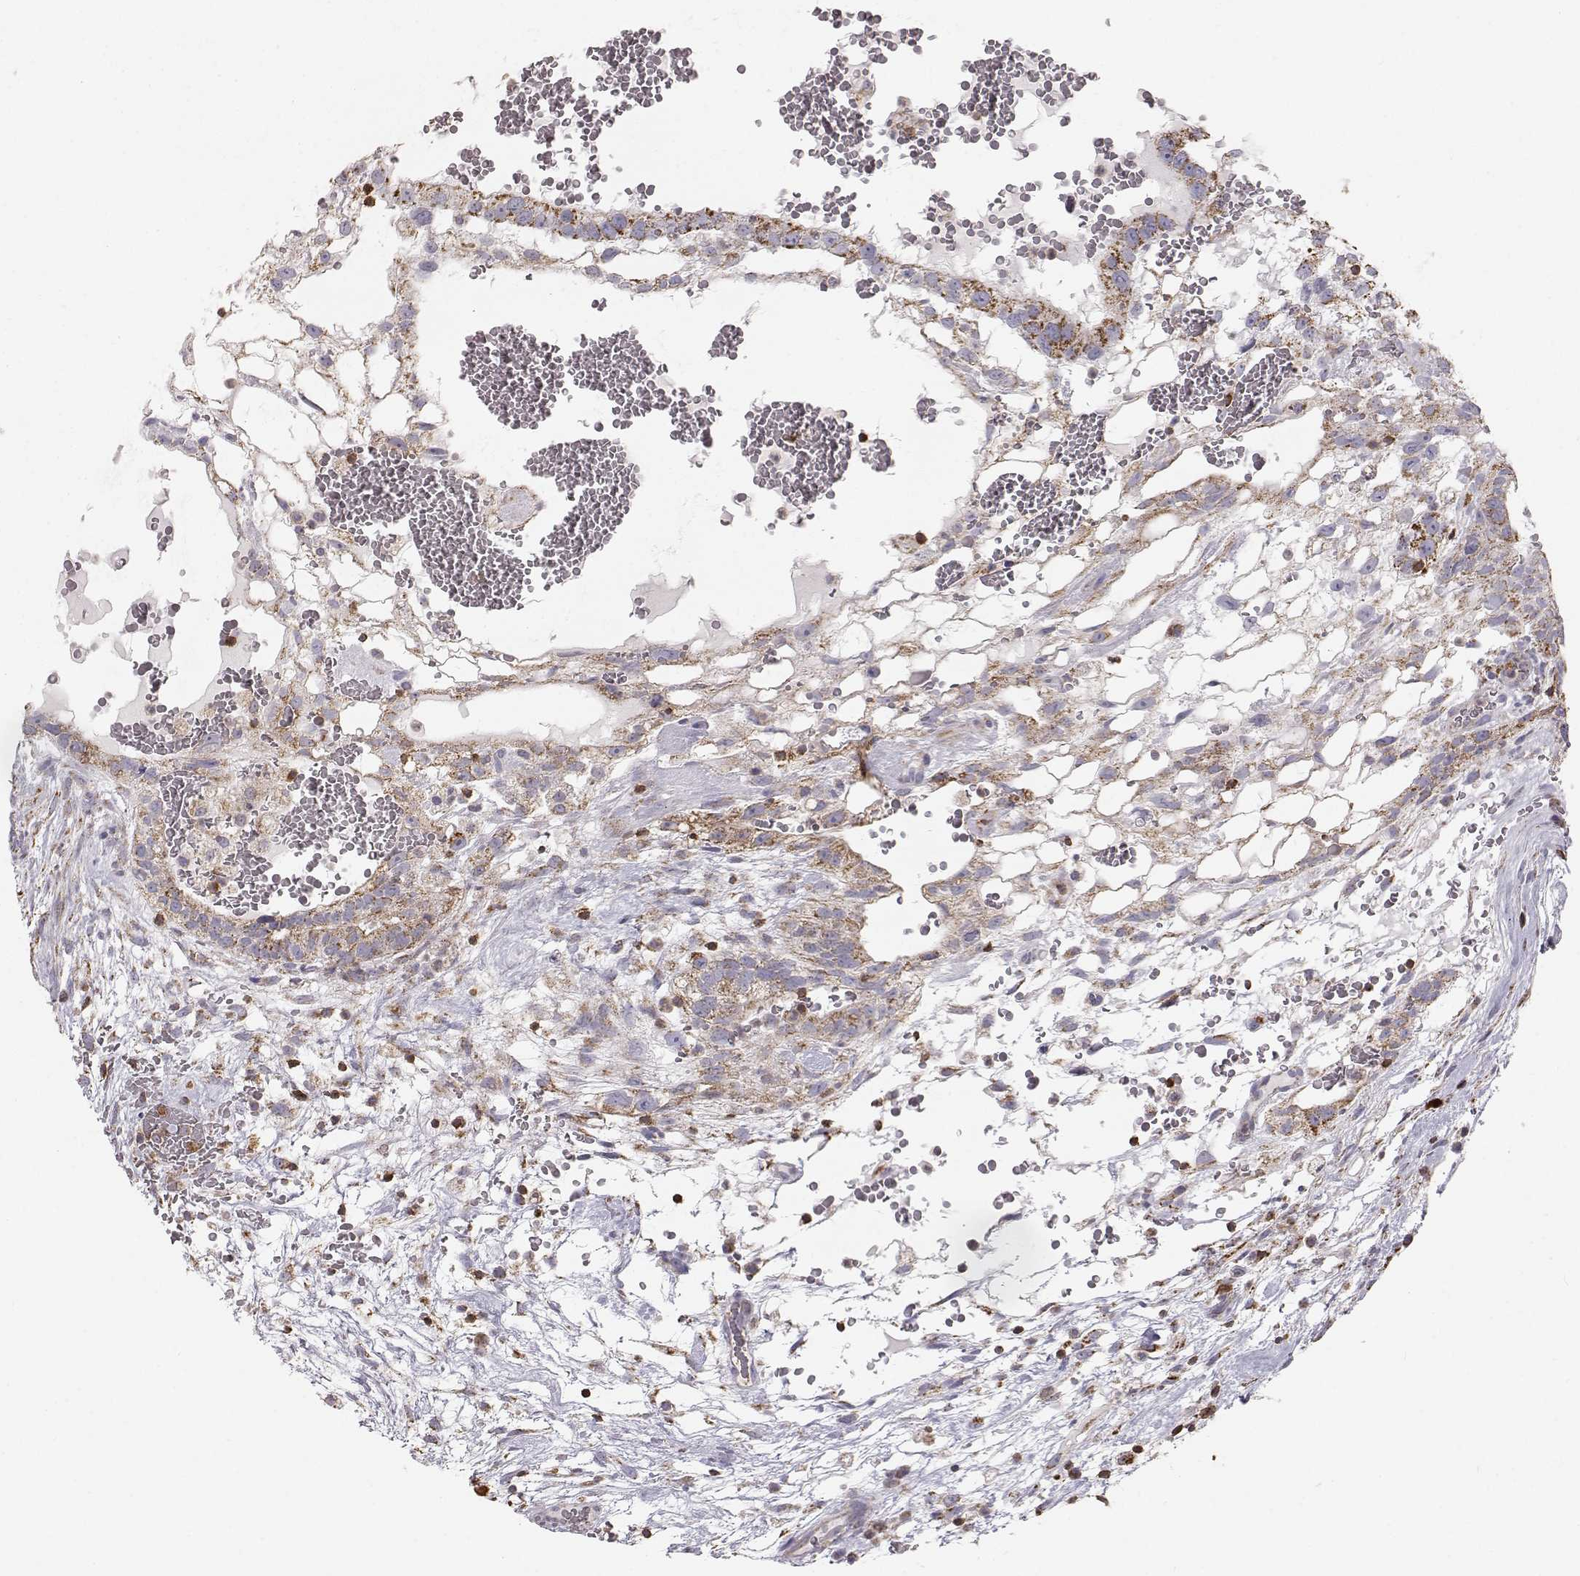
{"staining": {"intensity": "strong", "quantity": ">75%", "location": "cytoplasmic/membranous"}, "tissue": "testis cancer", "cell_type": "Tumor cells", "image_type": "cancer", "snomed": [{"axis": "morphology", "description": "Normal tissue, NOS"}, {"axis": "morphology", "description": "Carcinoma, Embryonal, NOS"}, {"axis": "topography", "description": "Testis"}], "caption": "Tumor cells show high levels of strong cytoplasmic/membranous positivity in about >75% of cells in testis cancer (embryonal carcinoma).", "gene": "GRAP2", "patient": {"sex": "male", "age": 32}}